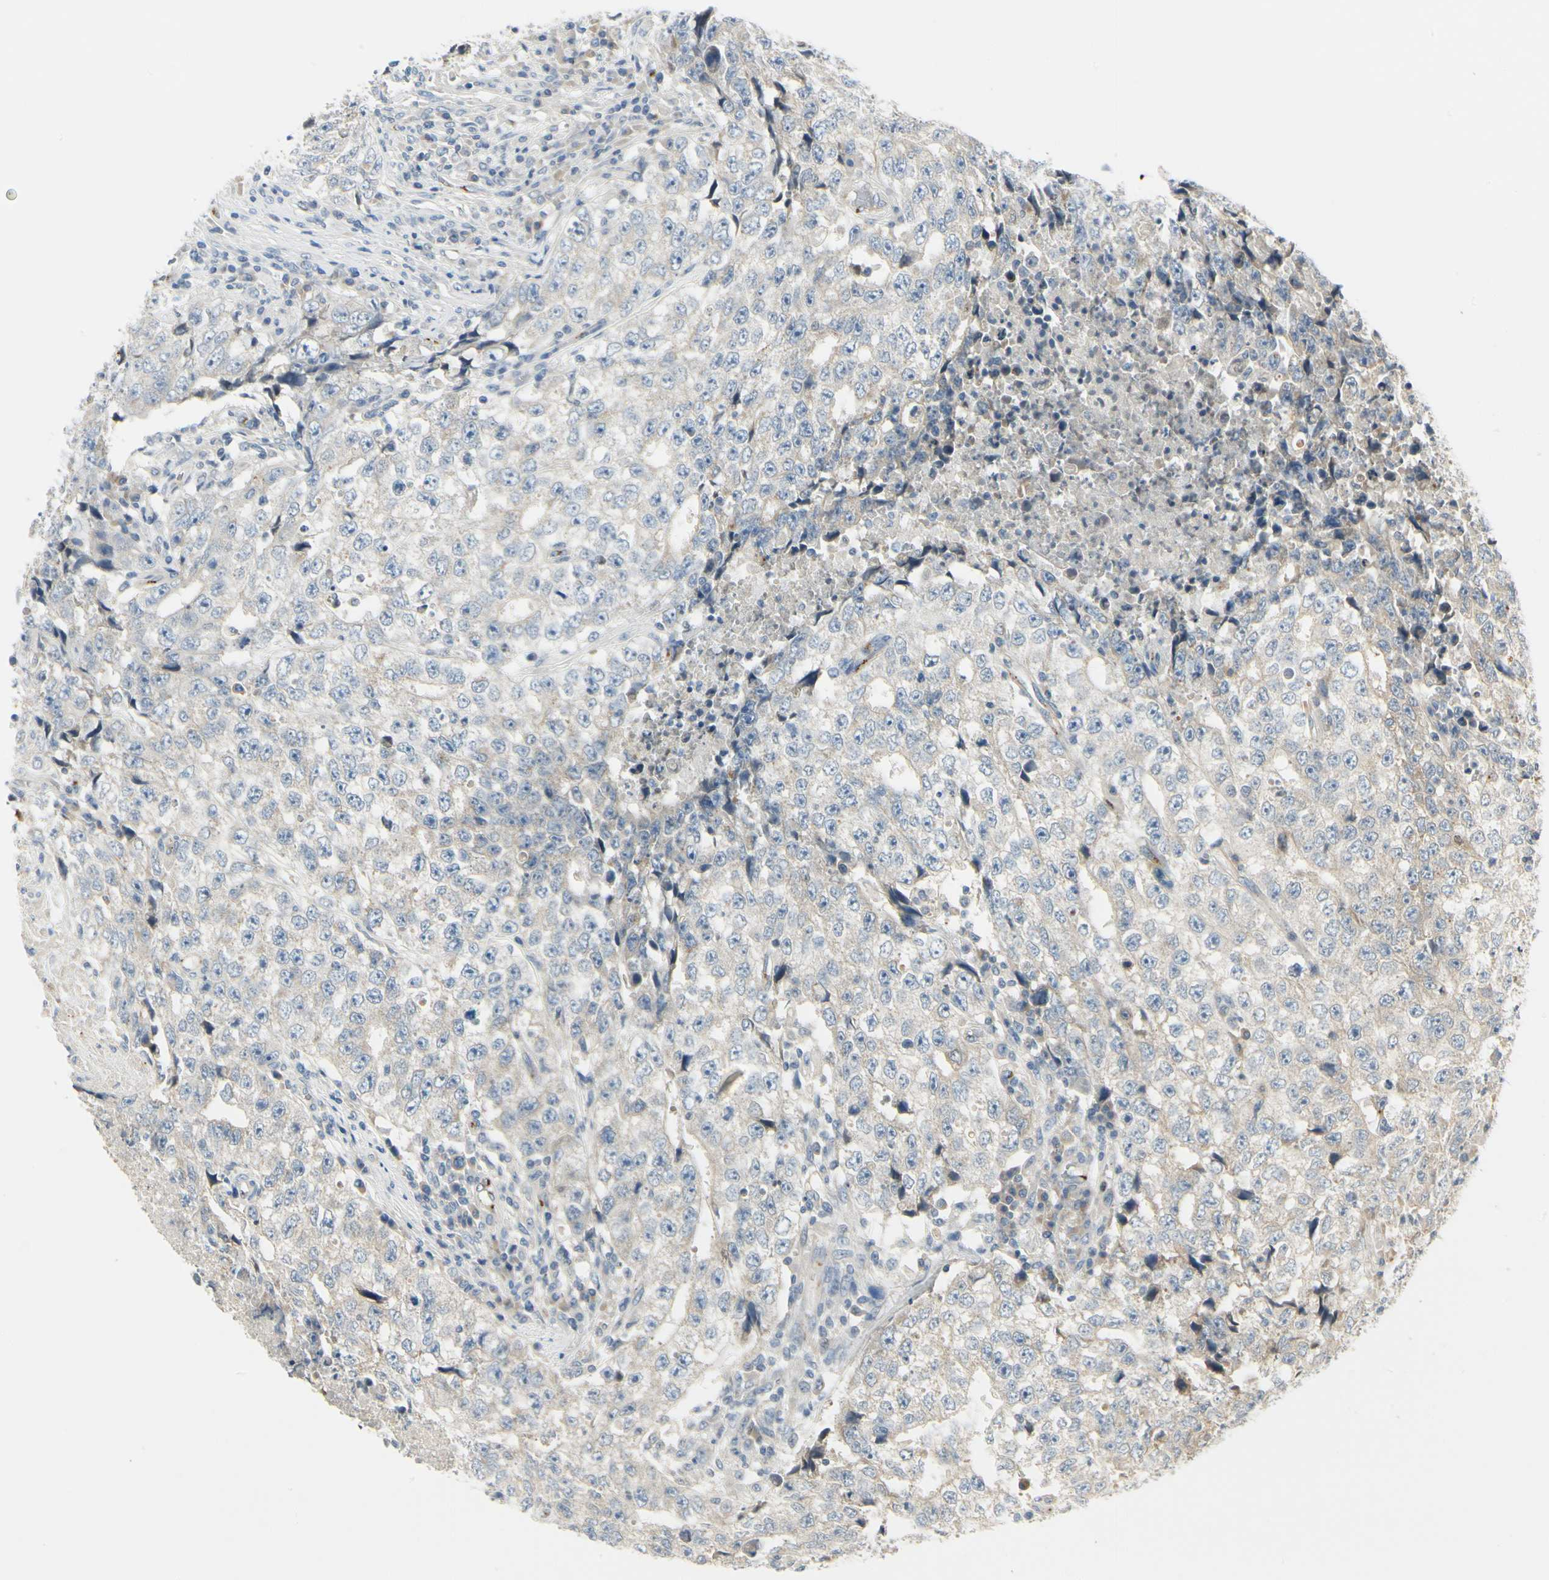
{"staining": {"intensity": "weak", "quantity": "25%-75%", "location": "cytoplasmic/membranous"}, "tissue": "testis cancer", "cell_type": "Tumor cells", "image_type": "cancer", "snomed": [{"axis": "morphology", "description": "Necrosis, NOS"}, {"axis": "morphology", "description": "Carcinoma, Embryonal, NOS"}, {"axis": "topography", "description": "Testis"}], "caption": "This is a histology image of IHC staining of testis cancer, which shows weak positivity in the cytoplasmic/membranous of tumor cells.", "gene": "MANSC1", "patient": {"sex": "male", "age": 19}}